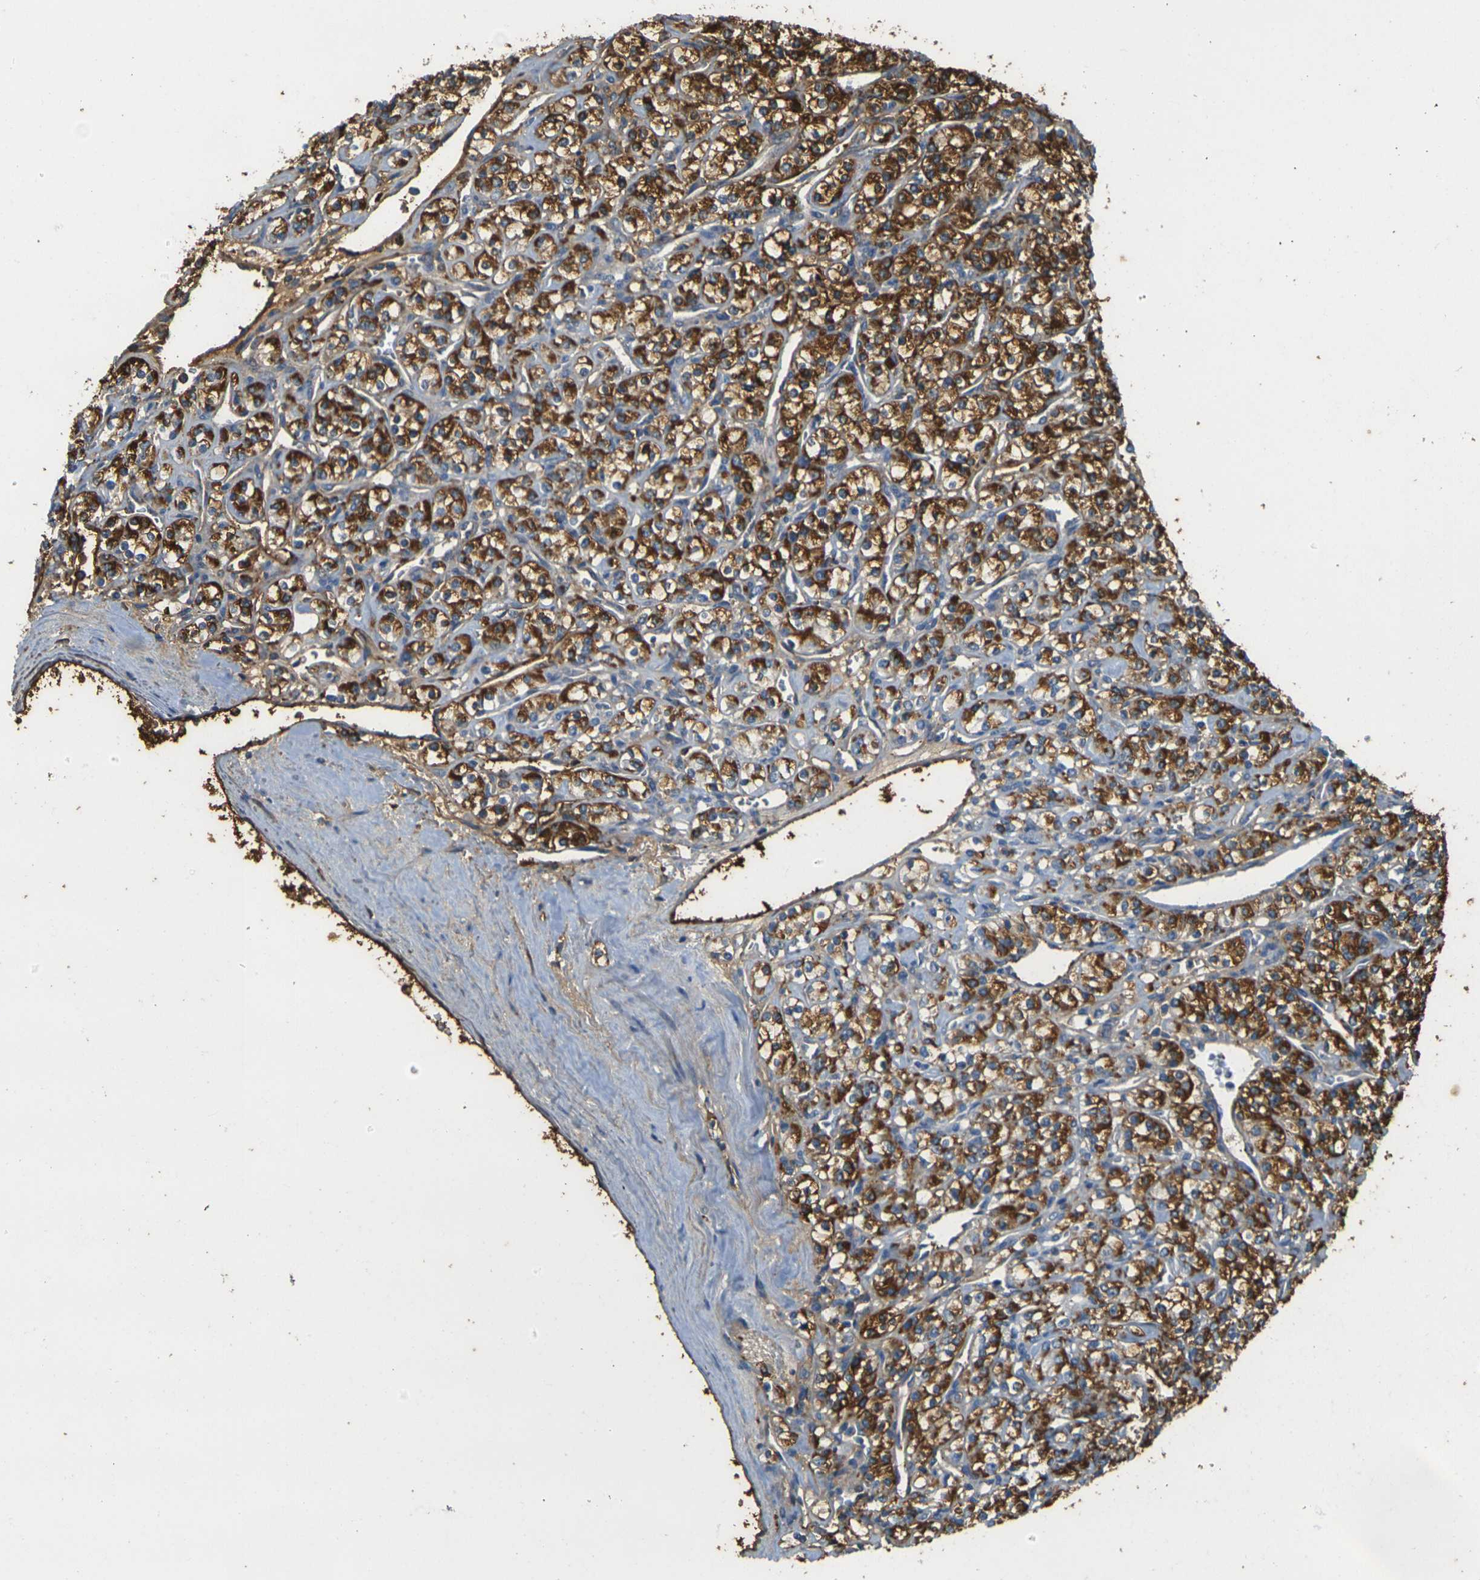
{"staining": {"intensity": "strong", "quantity": ">75%", "location": "cytoplasmic/membranous"}, "tissue": "renal cancer", "cell_type": "Tumor cells", "image_type": "cancer", "snomed": [{"axis": "morphology", "description": "Adenocarcinoma, NOS"}, {"axis": "topography", "description": "Kidney"}], "caption": "A histopathology image of renal cancer (adenocarcinoma) stained for a protein reveals strong cytoplasmic/membranous brown staining in tumor cells. (Stains: DAB in brown, nuclei in blue, Microscopy: brightfield microscopy at high magnification).", "gene": "PLCD1", "patient": {"sex": "male", "age": 77}}